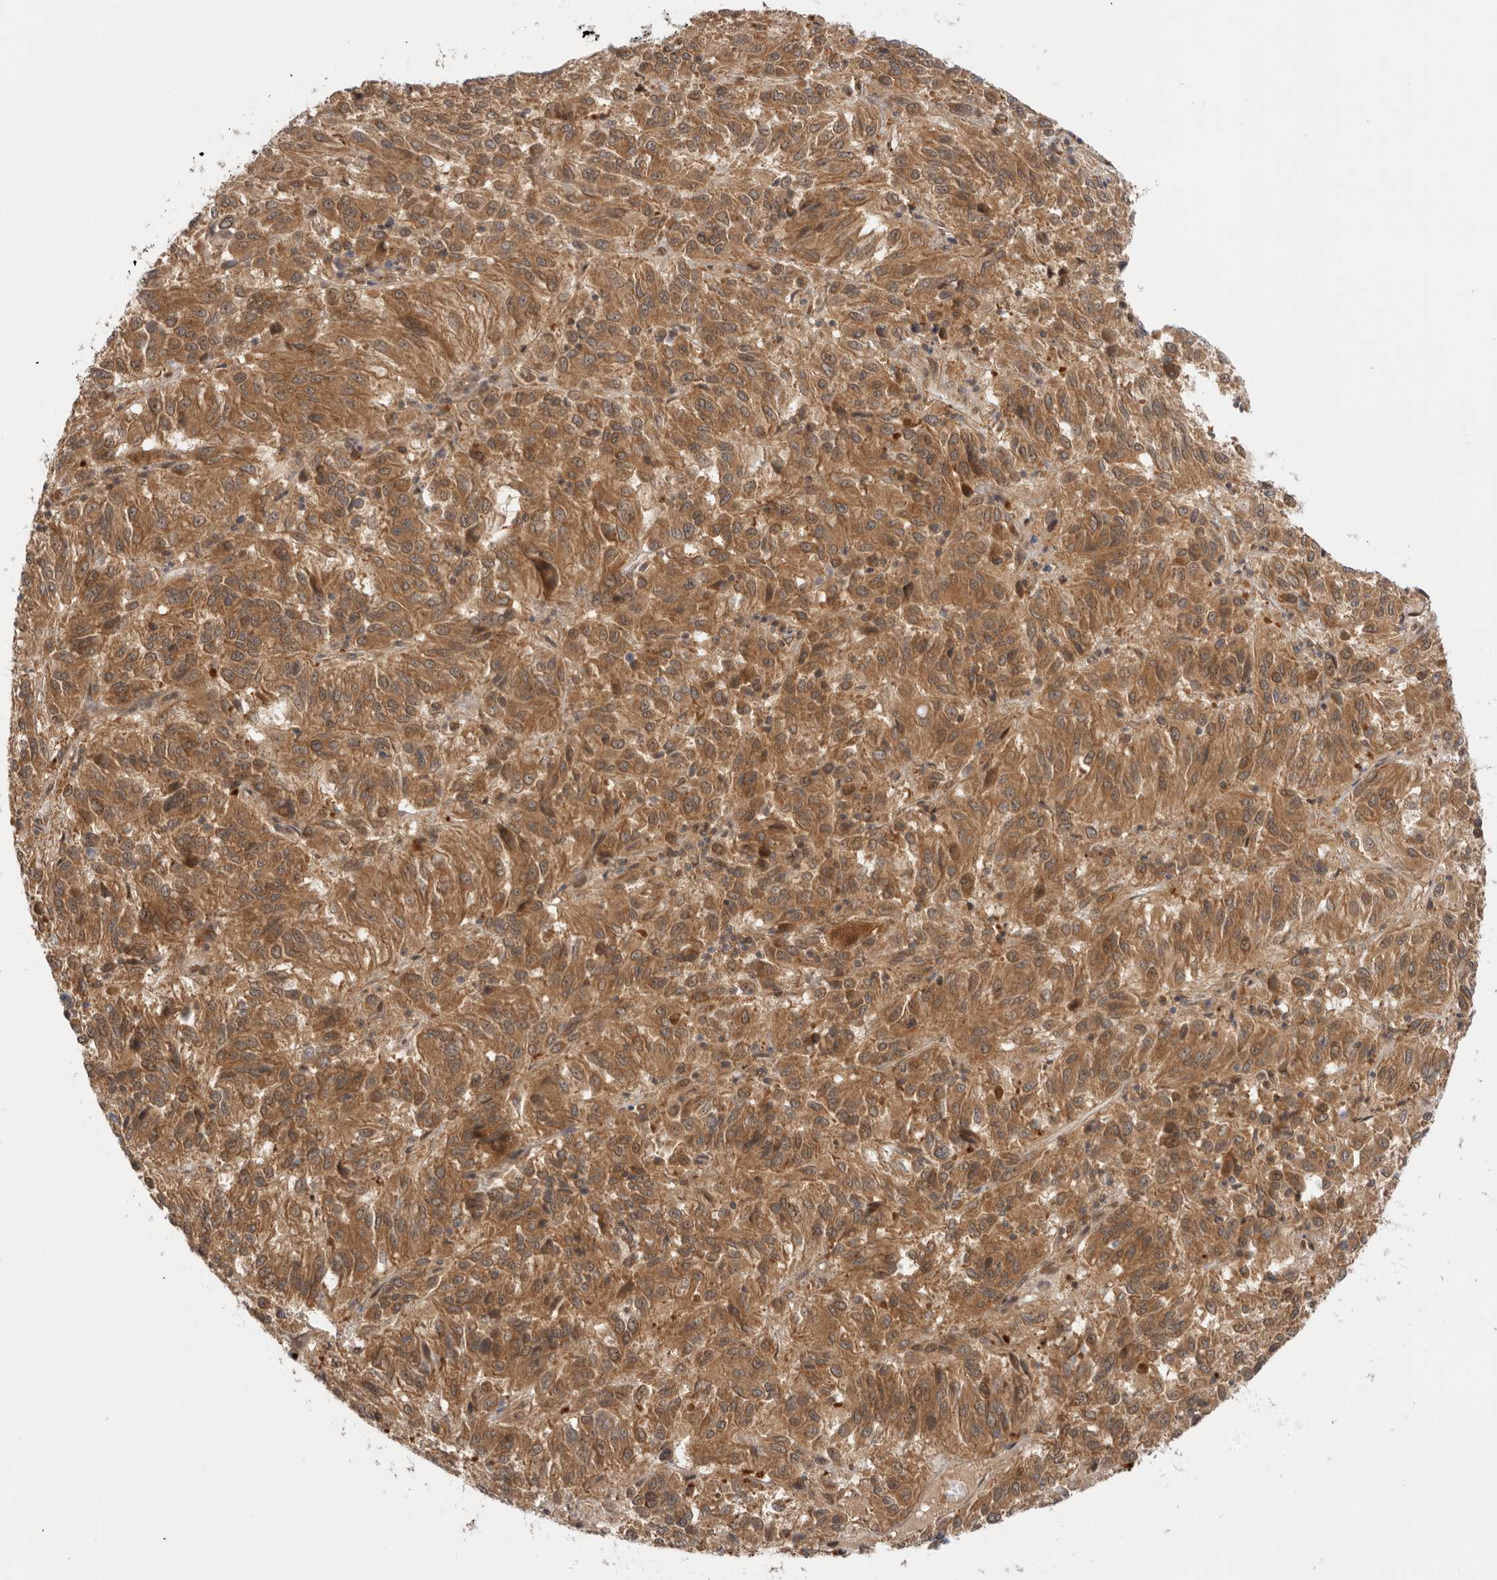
{"staining": {"intensity": "moderate", "quantity": ">75%", "location": "cytoplasmic/membranous"}, "tissue": "melanoma", "cell_type": "Tumor cells", "image_type": "cancer", "snomed": [{"axis": "morphology", "description": "Malignant melanoma, Metastatic site"}, {"axis": "topography", "description": "Lung"}], "caption": "An image of human malignant melanoma (metastatic site) stained for a protein reveals moderate cytoplasmic/membranous brown staining in tumor cells.", "gene": "DCAF8", "patient": {"sex": "male", "age": 64}}